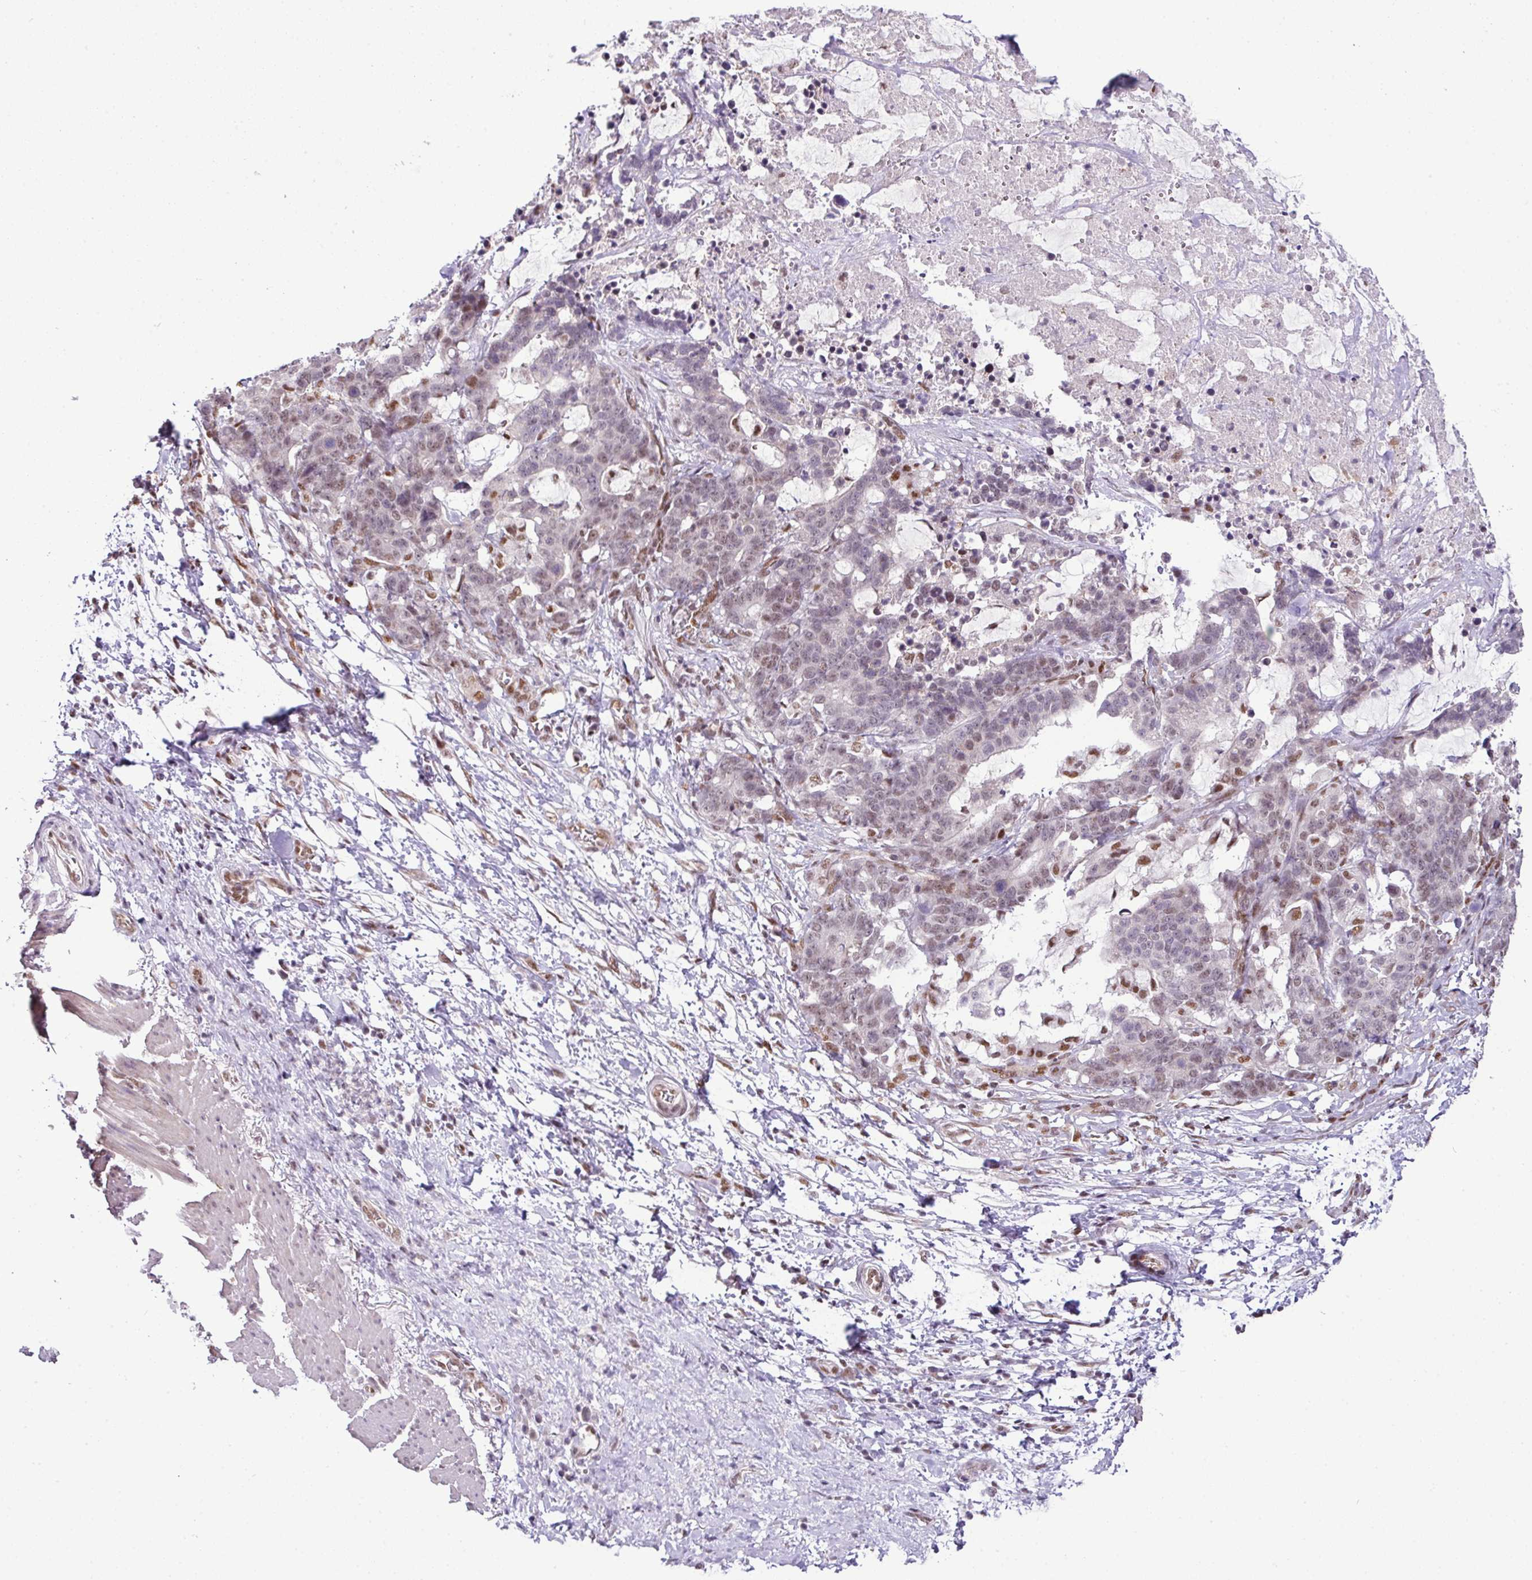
{"staining": {"intensity": "moderate", "quantity": "25%-75%", "location": "nuclear"}, "tissue": "stomach cancer", "cell_type": "Tumor cells", "image_type": "cancer", "snomed": [{"axis": "morphology", "description": "Normal tissue, NOS"}, {"axis": "morphology", "description": "Adenocarcinoma, NOS"}, {"axis": "topography", "description": "Stomach"}], "caption": "Immunohistochemical staining of human adenocarcinoma (stomach) reveals moderate nuclear protein expression in about 25%-75% of tumor cells.", "gene": "PGAP4", "patient": {"sex": "female", "age": 64}}